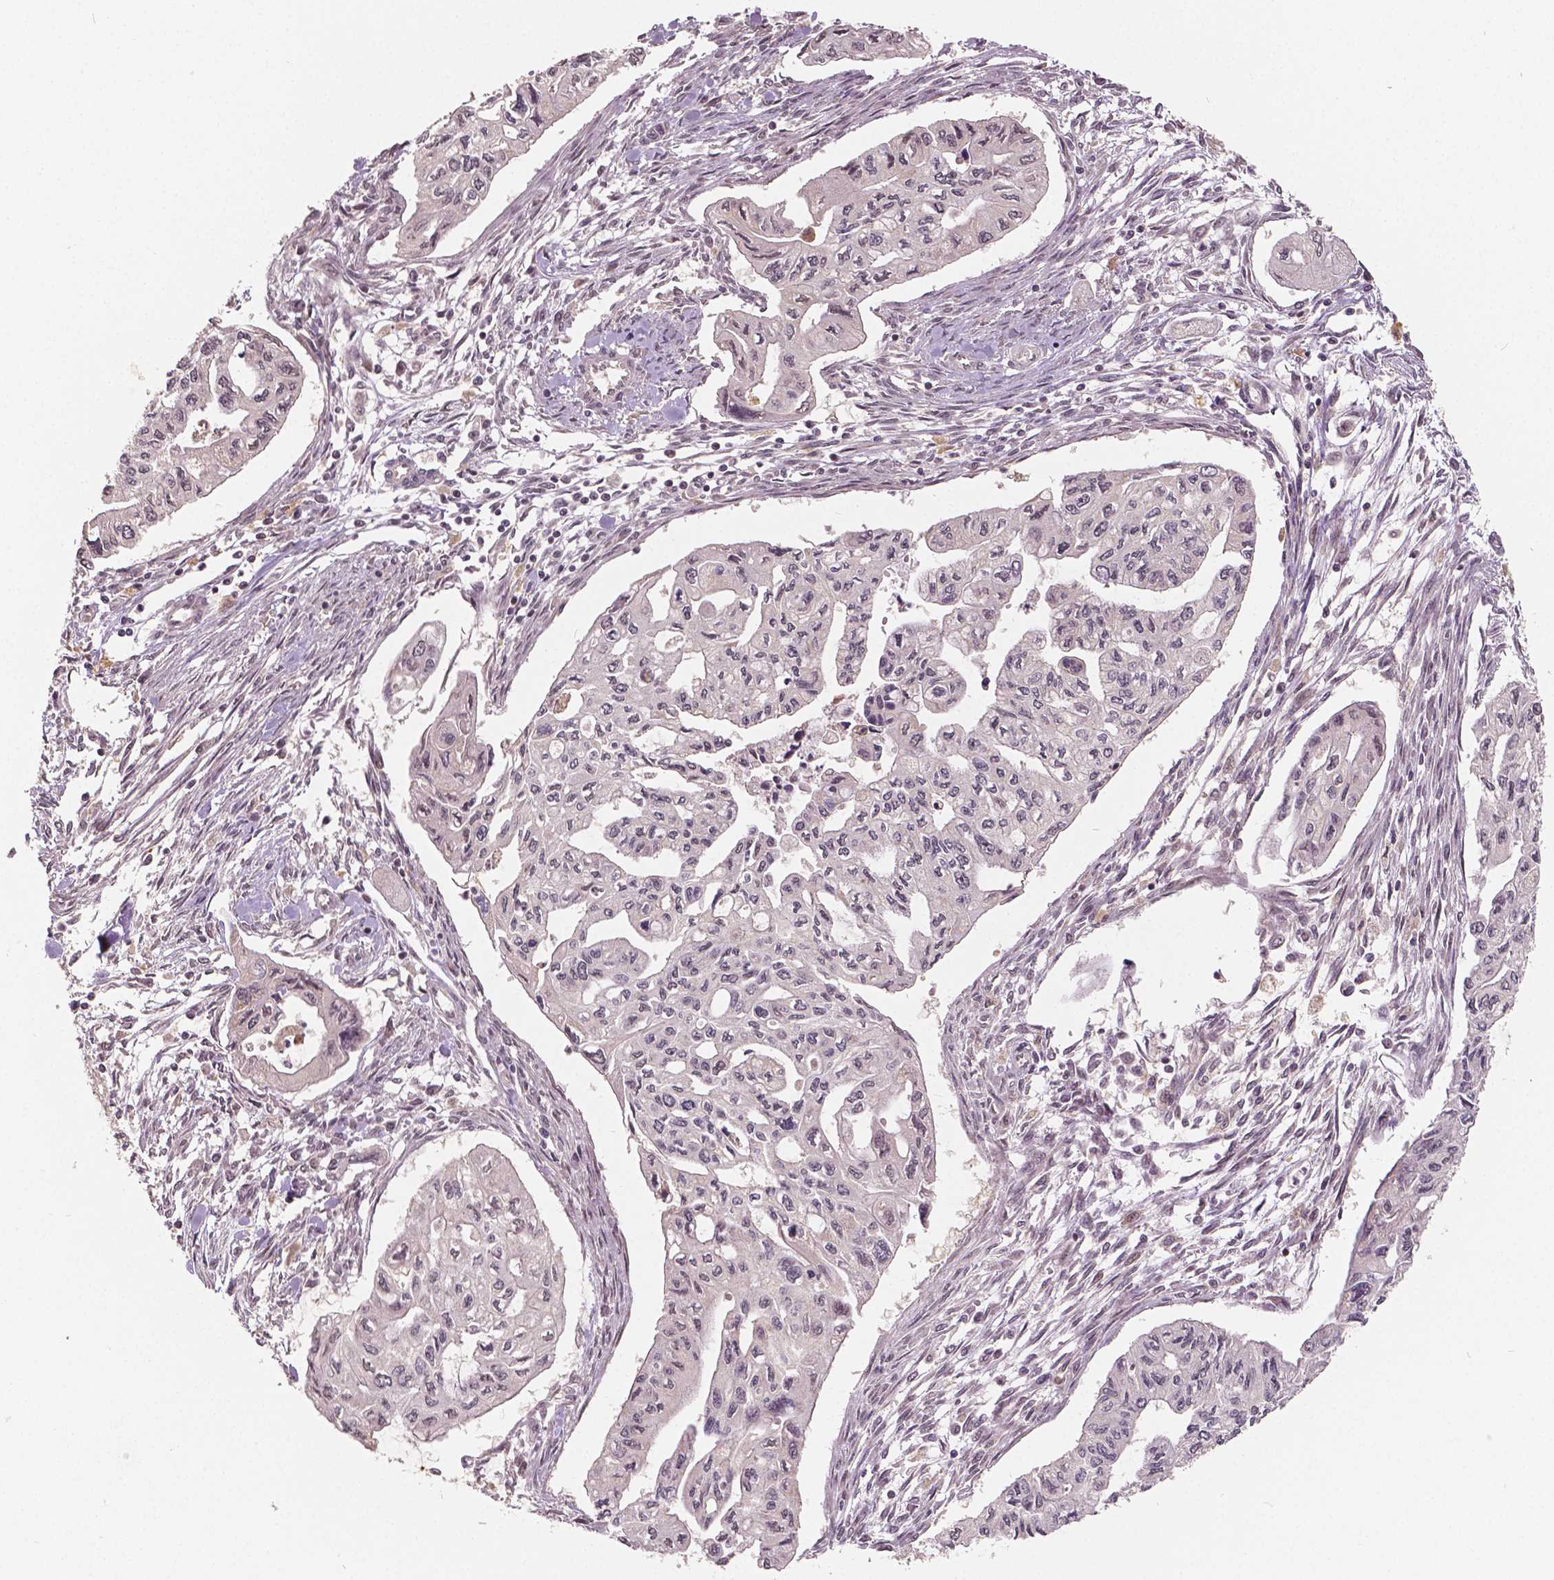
{"staining": {"intensity": "negative", "quantity": "none", "location": "none"}, "tissue": "pancreatic cancer", "cell_type": "Tumor cells", "image_type": "cancer", "snomed": [{"axis": "morphology", "description": "Adenocarcinoma, NOS"}, {"axis": "topography", "description": "Pancreas"}], "caption": "An IHC histopathology image of pancreatic cancer (adenocarcinoma) is shown. There is no staining in tumor cells of pancreatic cancer (adenocarcinoma).", "gene": "HMBOX1", "patient": {"sex": "female", "age": 76}}